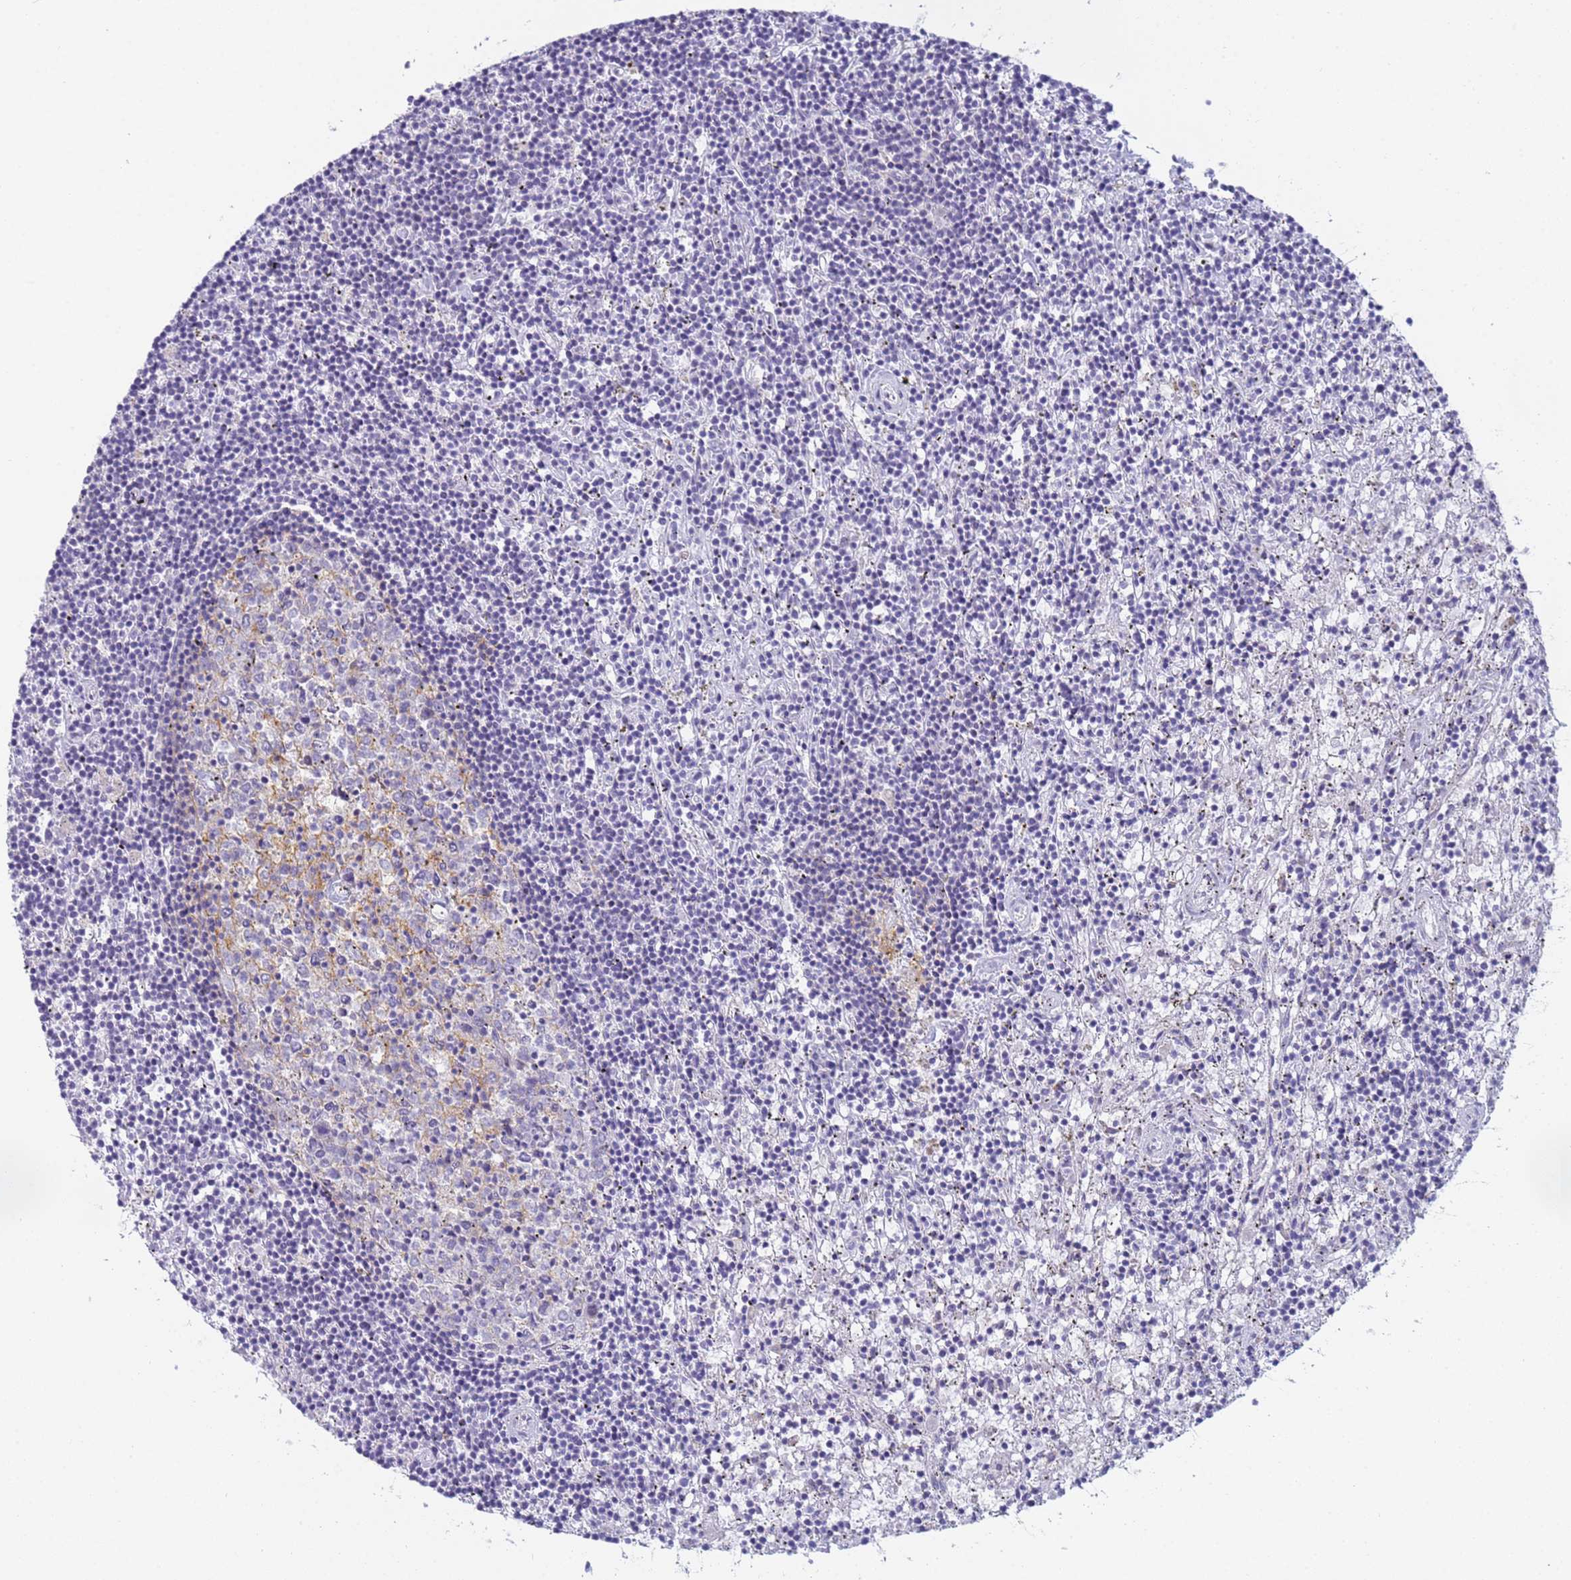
{"staining": {"intensity": "negative", "quantity": "none", "location": "none"}, "tissue": "lymphoma", "cell_type": "Tumor cells", "image_type": "cancer", "snomed": [{"axis": "morphology", "description": "Malignant lymphoma, non-Hodgkin's type, Low grade"}, {"axis": "topography", "description": "Spleen"}], "caption": "Tumor cells are negative for brown protein staining in lymphoma. (DAB (3,3'-diaminobenzidine) immunohistochemistry with hematoxylin counter stain).", "gene": "CR1", "patient": {"sex": "male", "age": 76}}